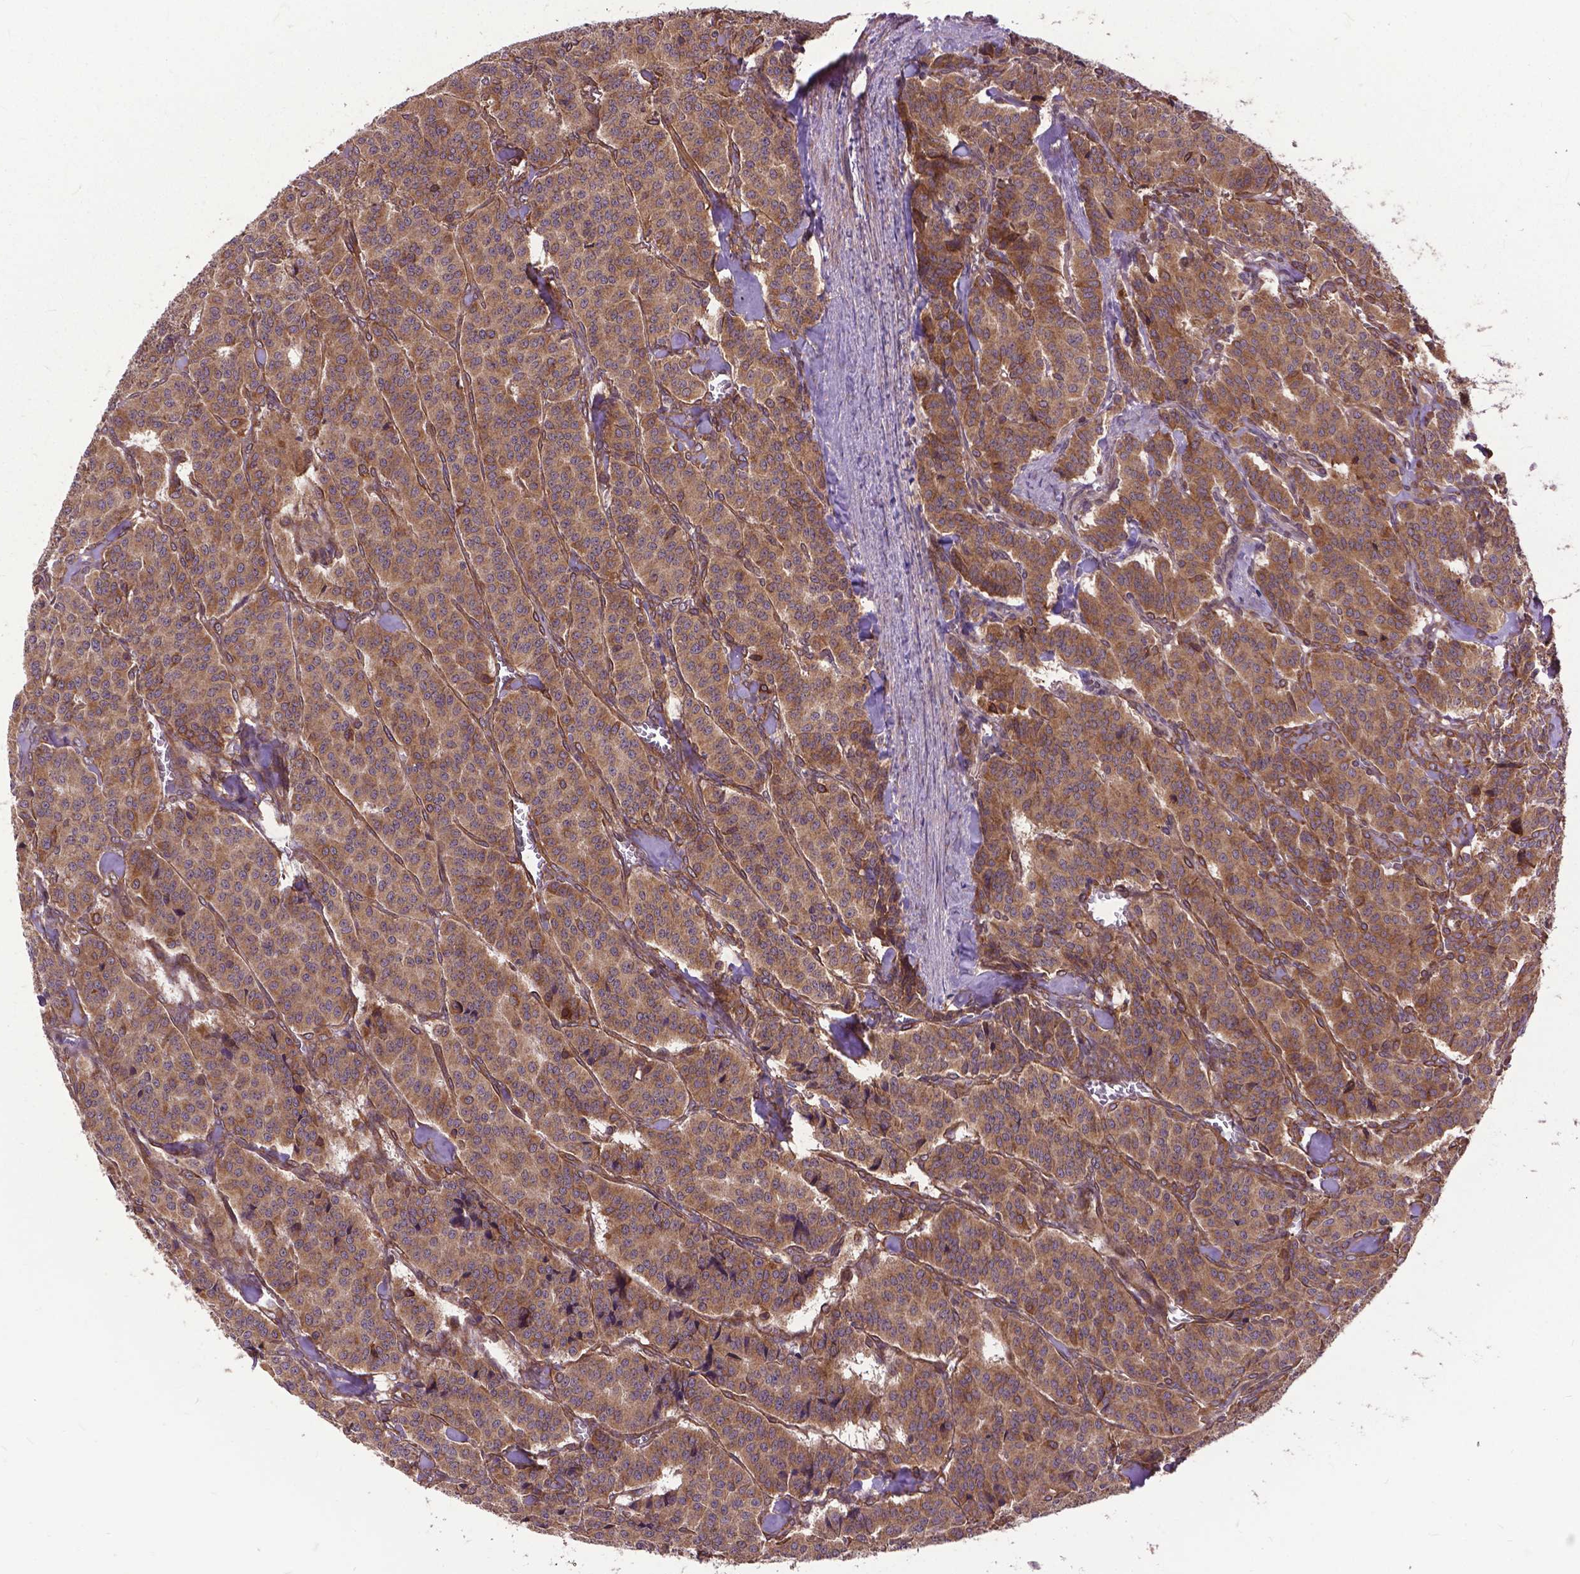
{"staining": {"intensity": "moderate", "quantity": ">75%", "location": "cytoplasmic/membranous"}, "tissue": "carcinoid", "cell_type": "Tumor cells", "image_type": "cancer", "snomed": [{"axis": "morphology", "description": "Normal tissue, NOS"}, {"axis": "morphology", "description": "Carcinoid, malignant, NOS"}, {"axis": "topography", "description": "Lung"}], "caption": "Carcinoid stained with a brown dye demonstrates moderate cytoplasmic/membranous positive positivity in about >75% of tumor cells.", "gene": "ZNF616", "patient": {"sex": "female", "age": 46}}